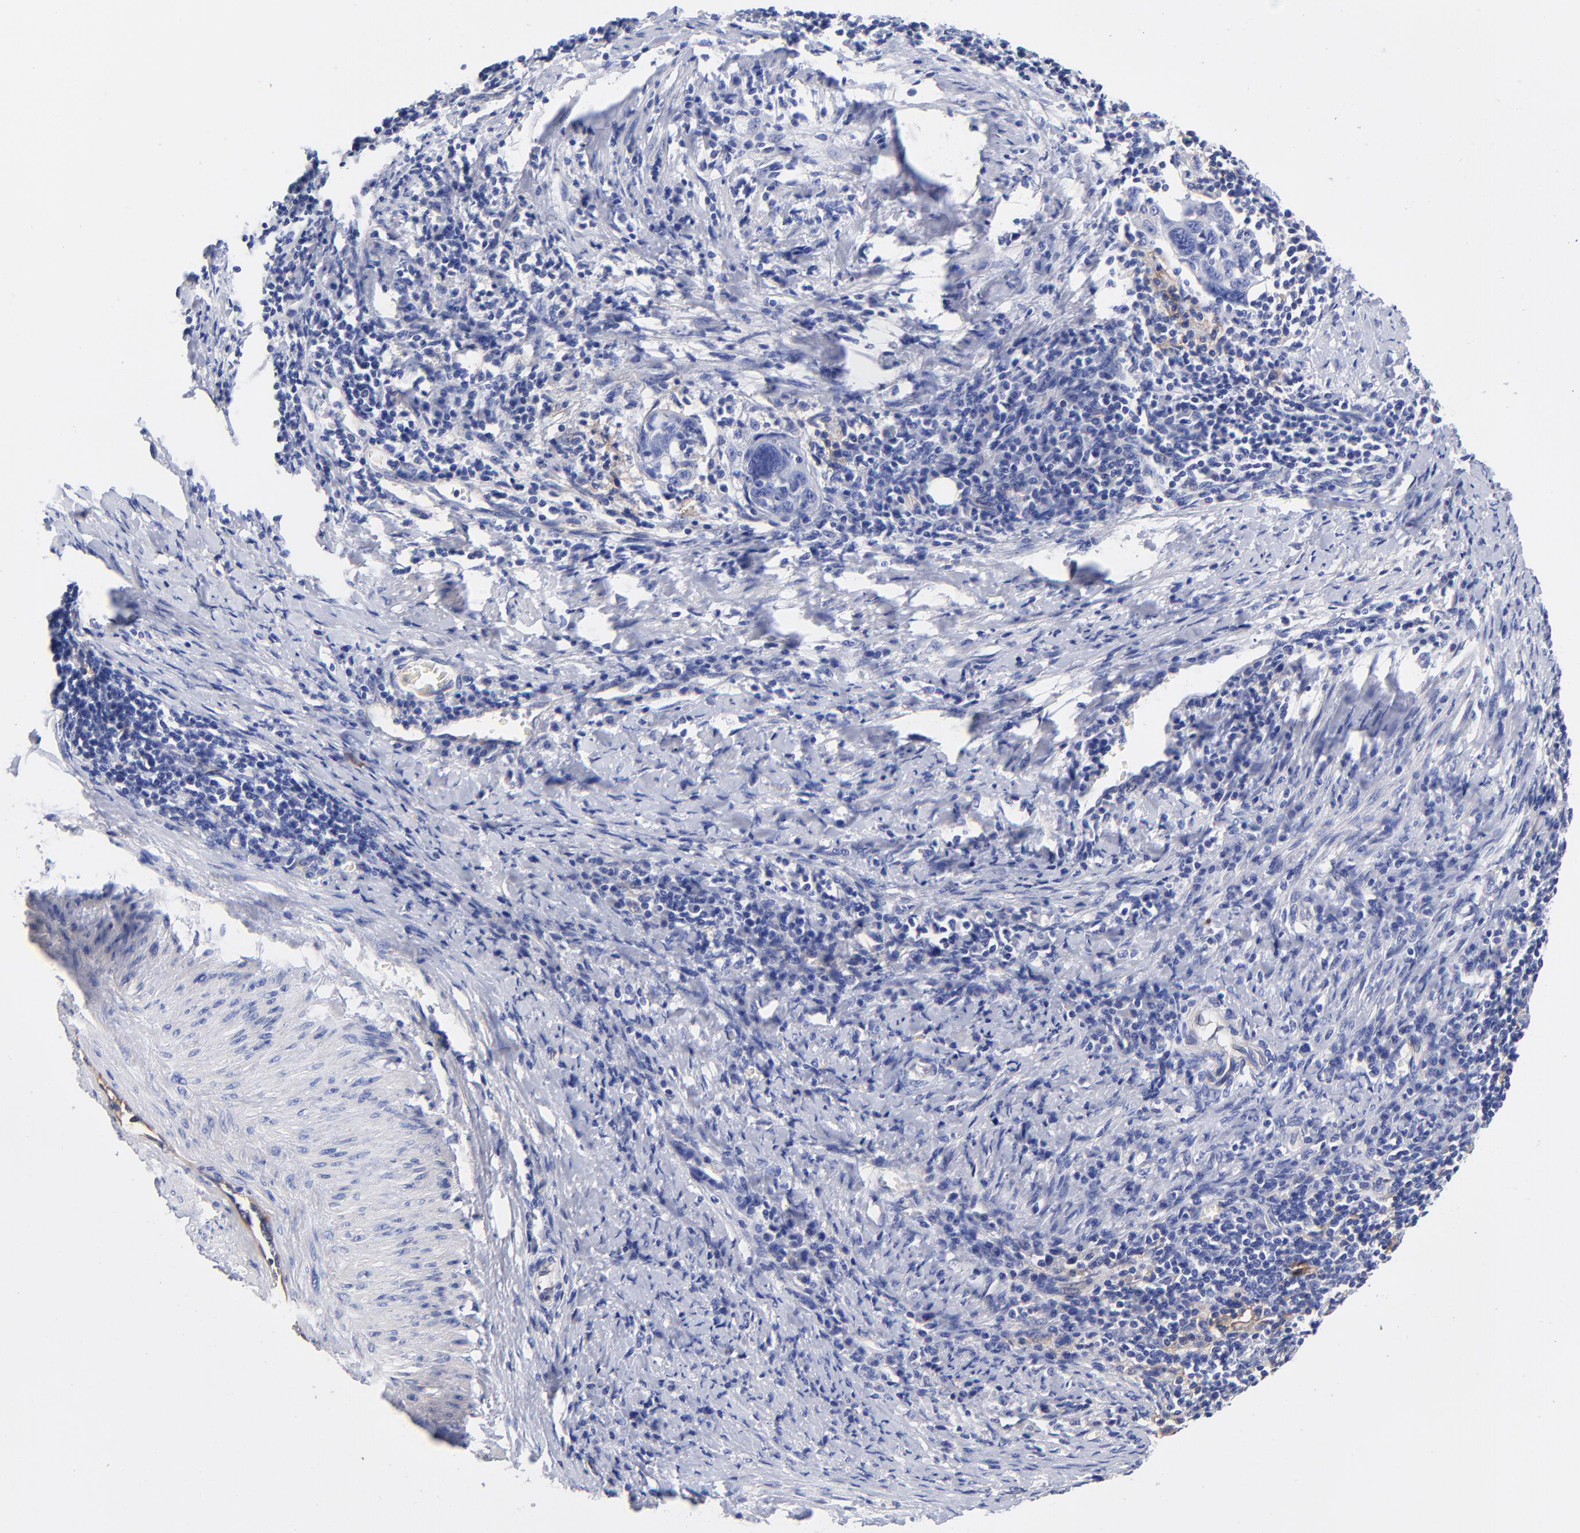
{"staining": {"intensity": "negative", "quantity": "none", "location": "none"}, "tissue": "cervical cancer", "cell_type": "Tumor cells", "image_type": "cancer", "snomed": [{"axis": "morphology", "description": "Squamous cell carcinoma, NOS"}, {"axis": "topography", "description": "Cervix"}], "caption": "Cervical squamous cell carcinoma stained for a protein using immunohistochemistry (IHC) reveals no staining tumor cells.", "gene": "SLC44A2", "patient": {"sex": "female", "age": 54}}